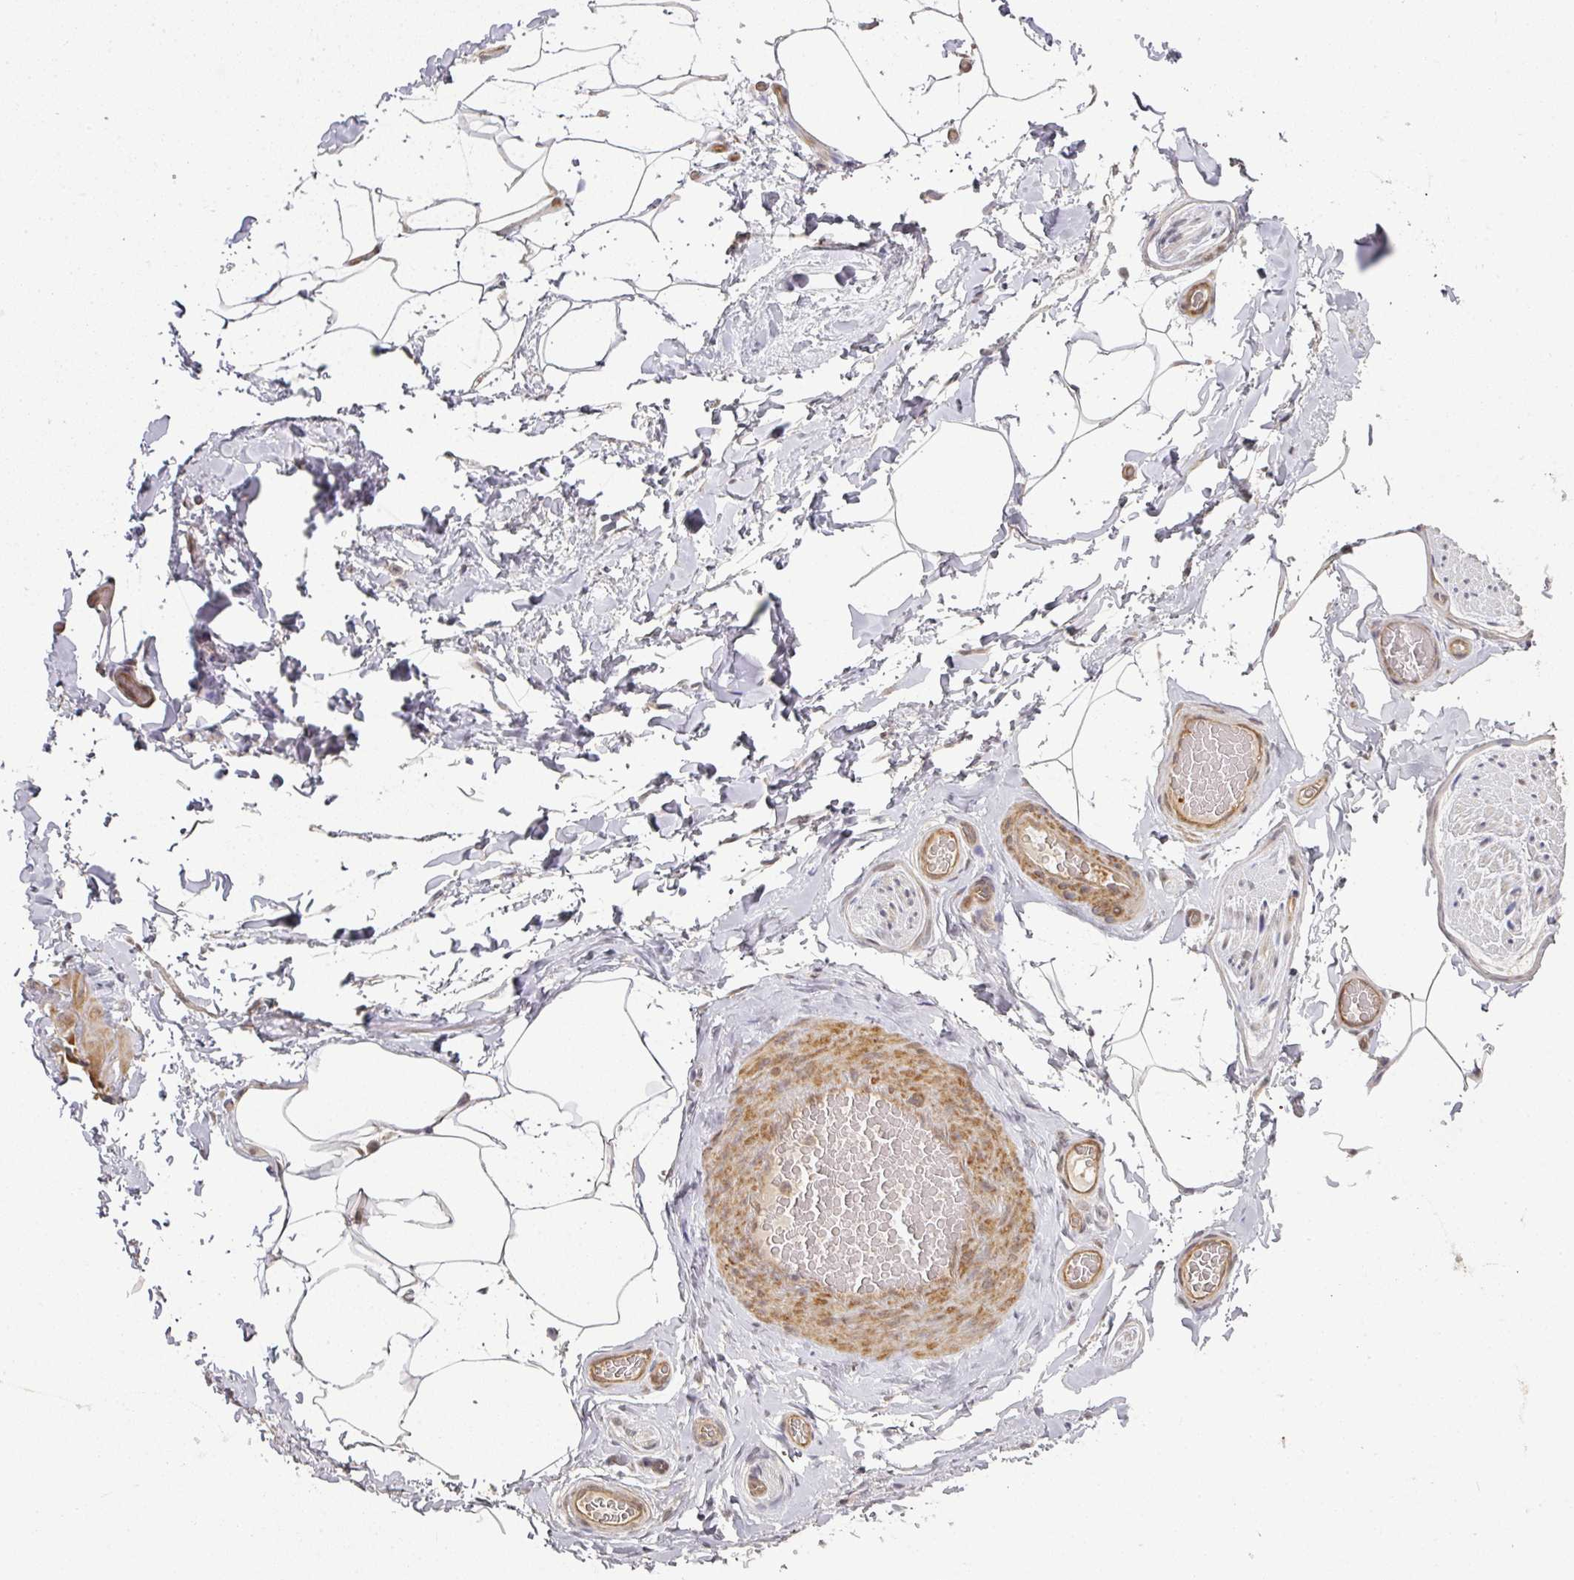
{"staining": {"intensity": "negative", "quantity": "none", "location": "none"}, "tissue": "adipose tissue", "cell_type": "Adipocytes", "image_type": "normal", "snomed": [{"axis": "morphology", "description": "Normal tissue, NOS"}, {"axis": "topography", "description": "Vascular tissue"}, {"axis": "topography", "description": "Peripheral nerve tissue"}], "caption": "Adipocytes are negative for protein expression in unremarkable human adipose tissue. The staining is performed using DAB brown chromogen with nuclei counter-stained in using hematoxylin.", "gene": "GTF2H3", "patient": {"sex": "male", "age": 41}}